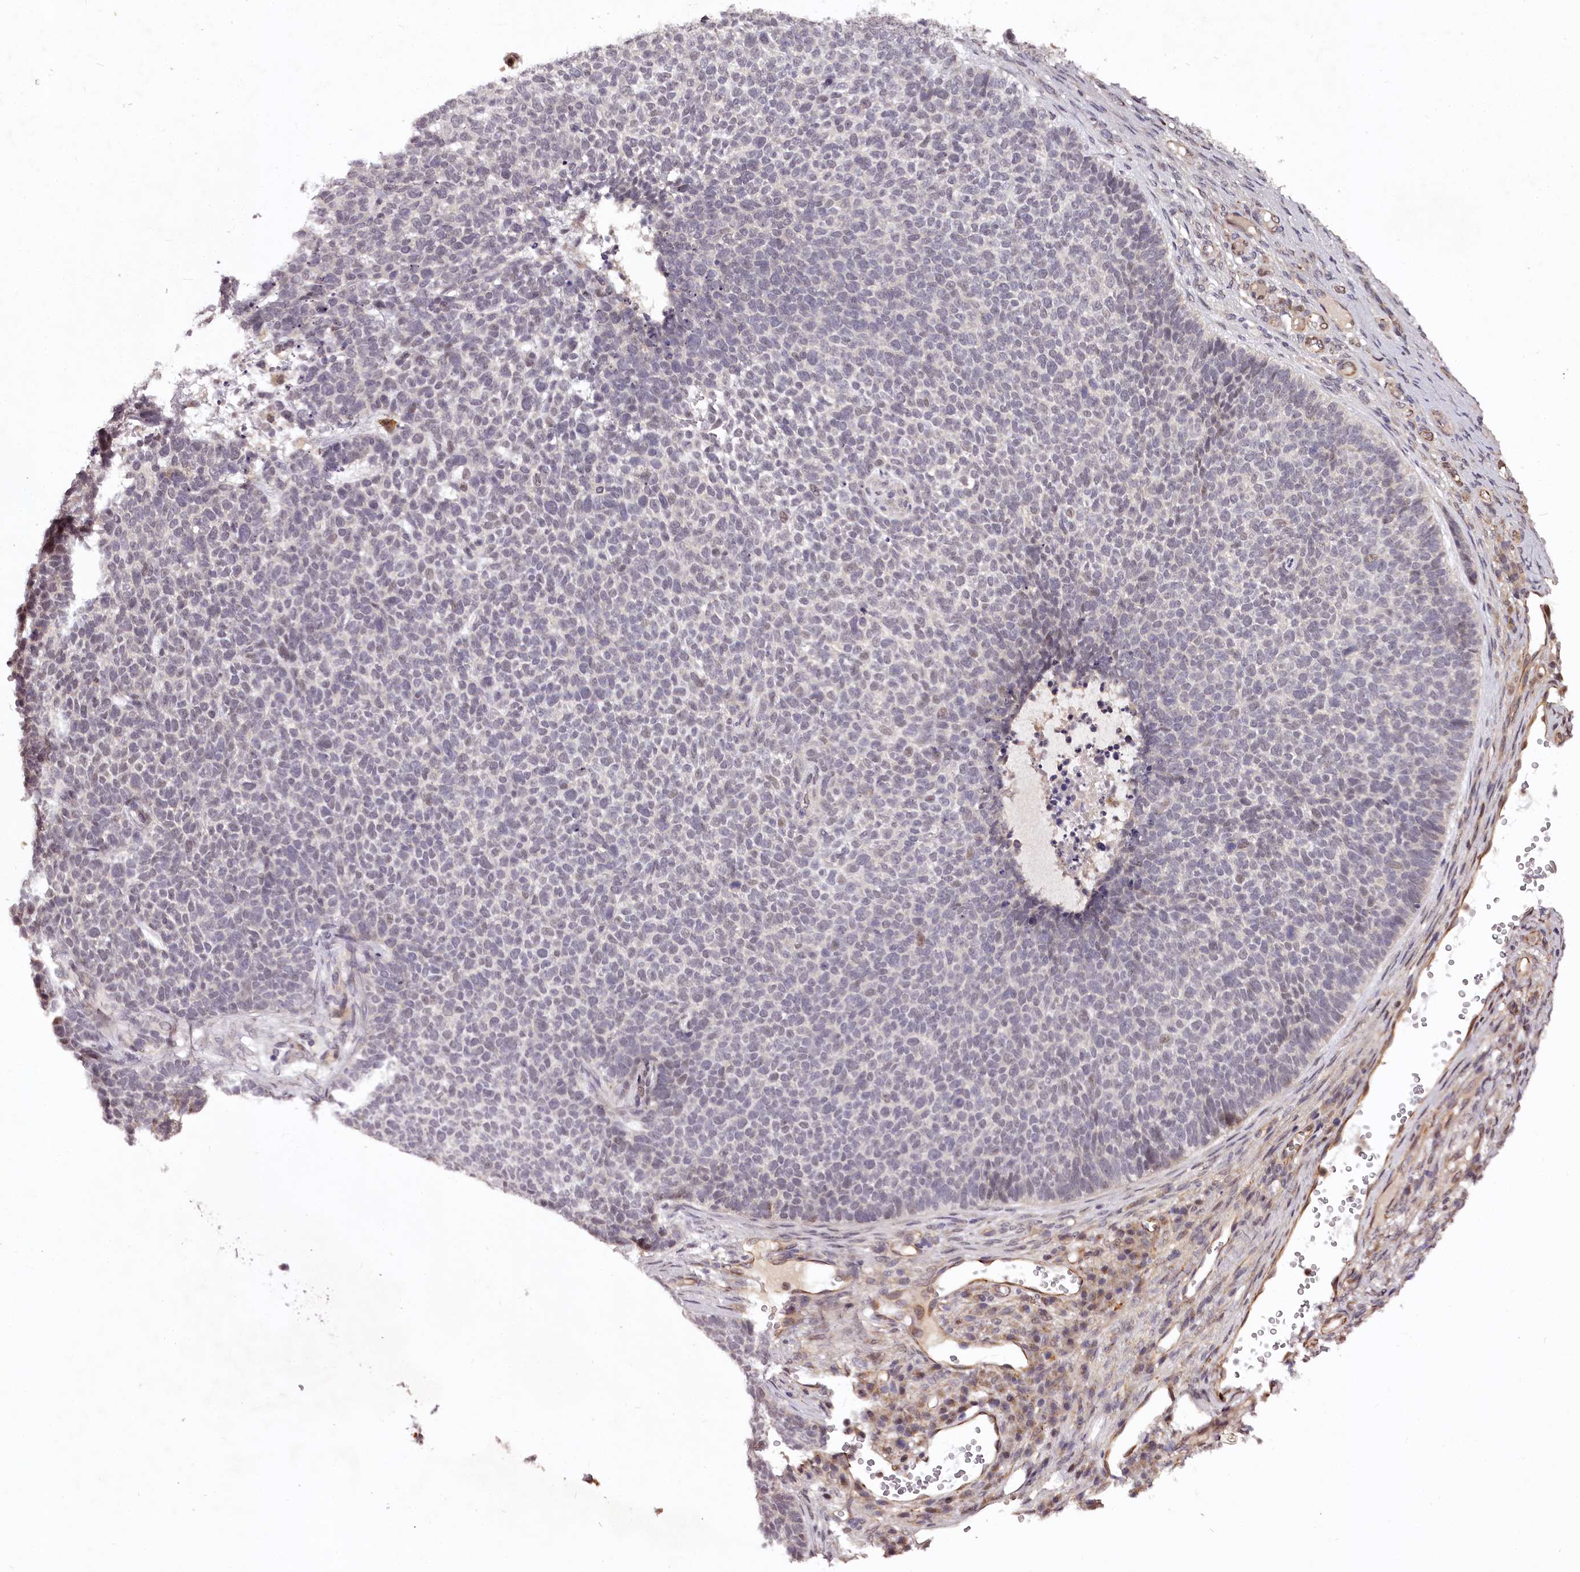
{"staining": {"intensity": "negative", "quantity": "none", "location": "none"}, "tissue": "skin cancer", "cell_type": "Tumor cells", "image_type": "cancer", "snomed": [{"axis": "morphology", "description": "Basal cell carcinoma"}, {"axis": "topography", "description": "Skin"}], "caption": "DAB (3,3'-diaminobenzidine) immunohistochemical staining of skin basal cell carcinoma displays no significant expression in tumor cells. (DAB immunohistochemistry (IHC), high magnification).", "gene": "MAML3", "patient": {"sex": "female", "age": 84}}